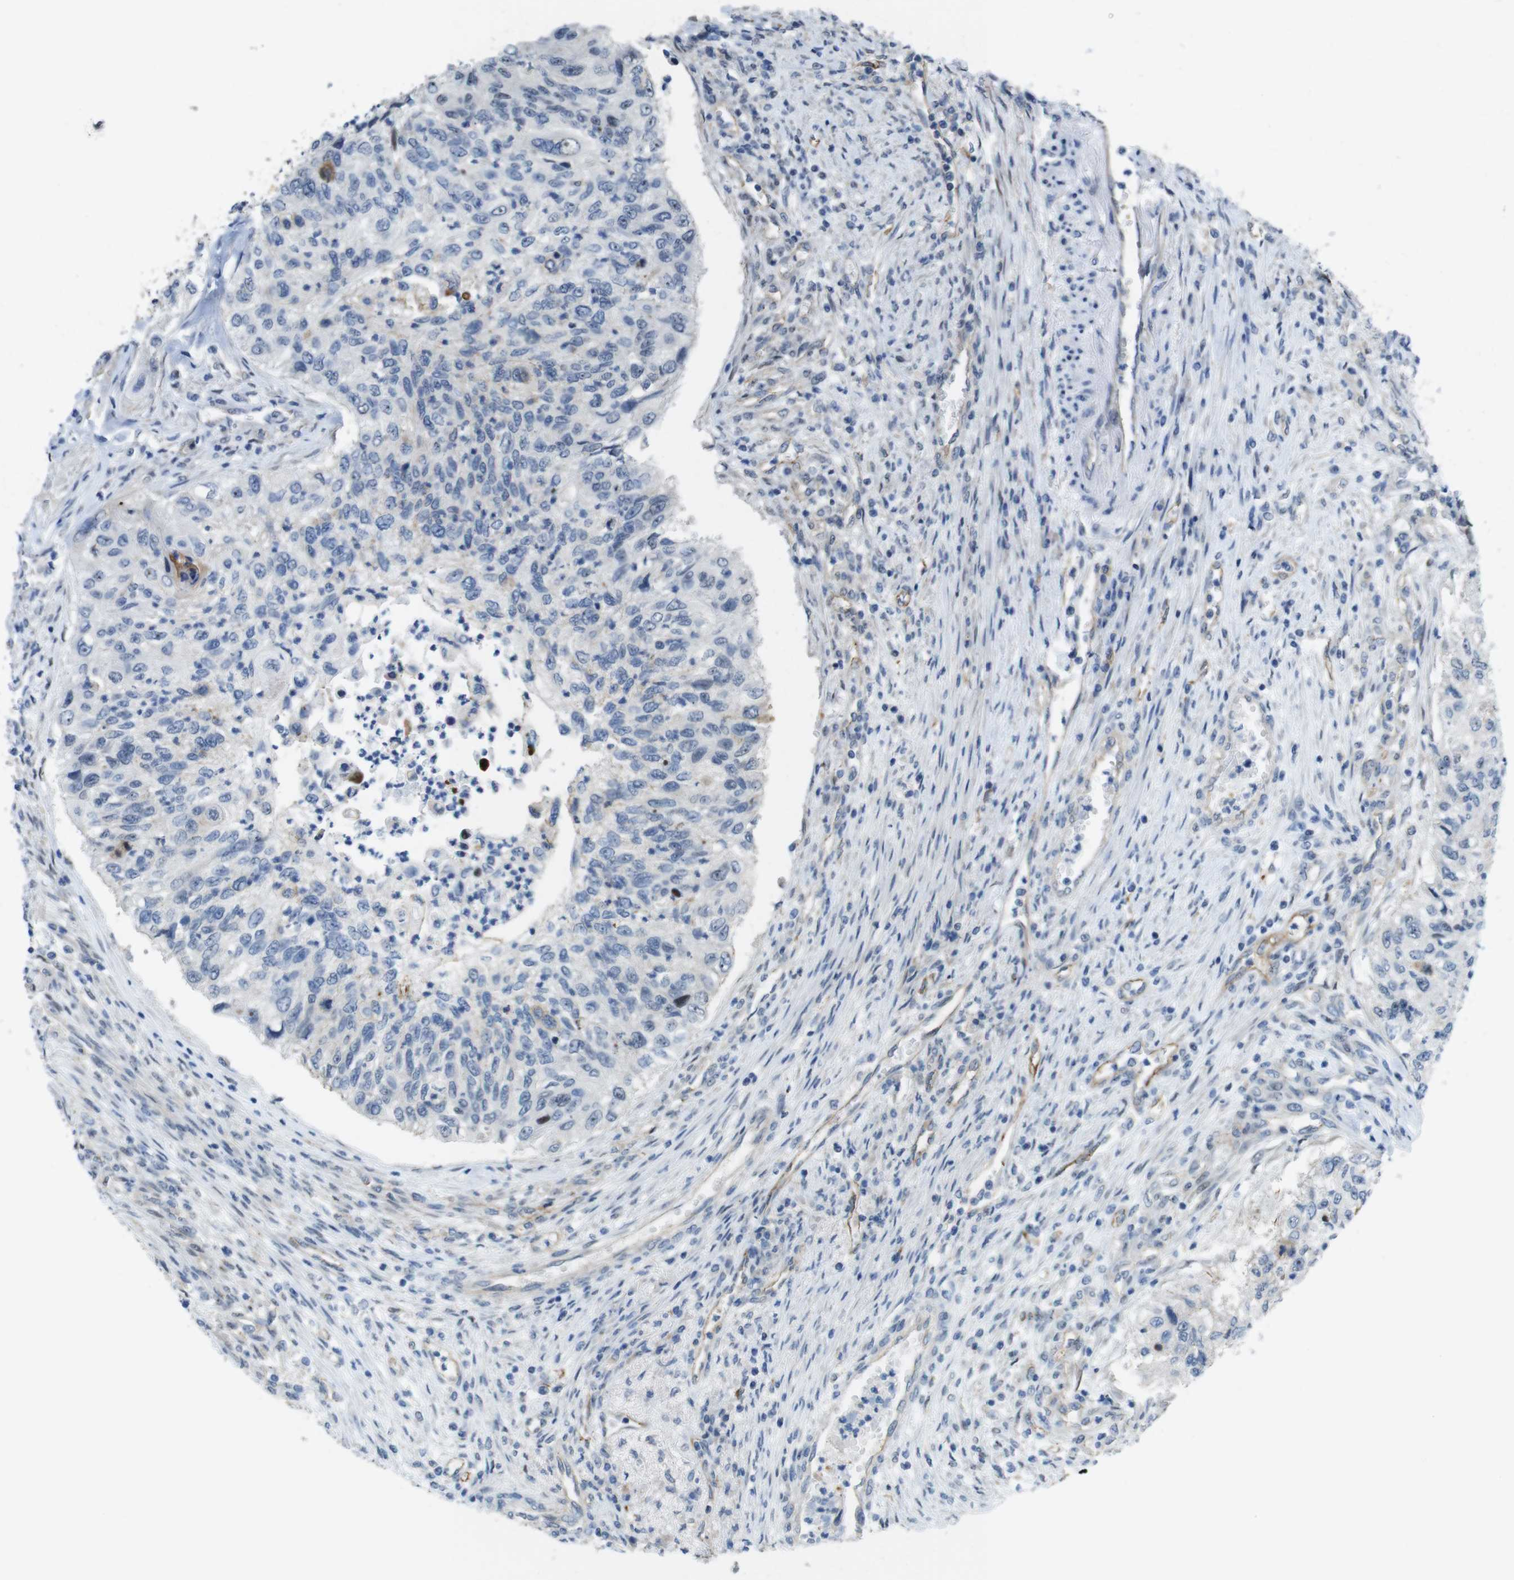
{"staining": {"intensity": "negative", "quantity": "none", "location": "none"}, "tissue": "urothelial cancer", "cell_type": "Tumor cells", "image_type": "cancer", "snomed": [{"axis": "morphology", "description": "Urothelial carcinoma, High grade"}, {"axis": "topography", "description": "Urinary bladder"}], "caption": "Tumor cells show no significant positivity in urothelial cancer. (DAB immunohistochemistry (IHC) visualized using brightfield microscopy, high magnification).", "gene": "TJP3", "patient": {"sex": "female", "age": 60}}